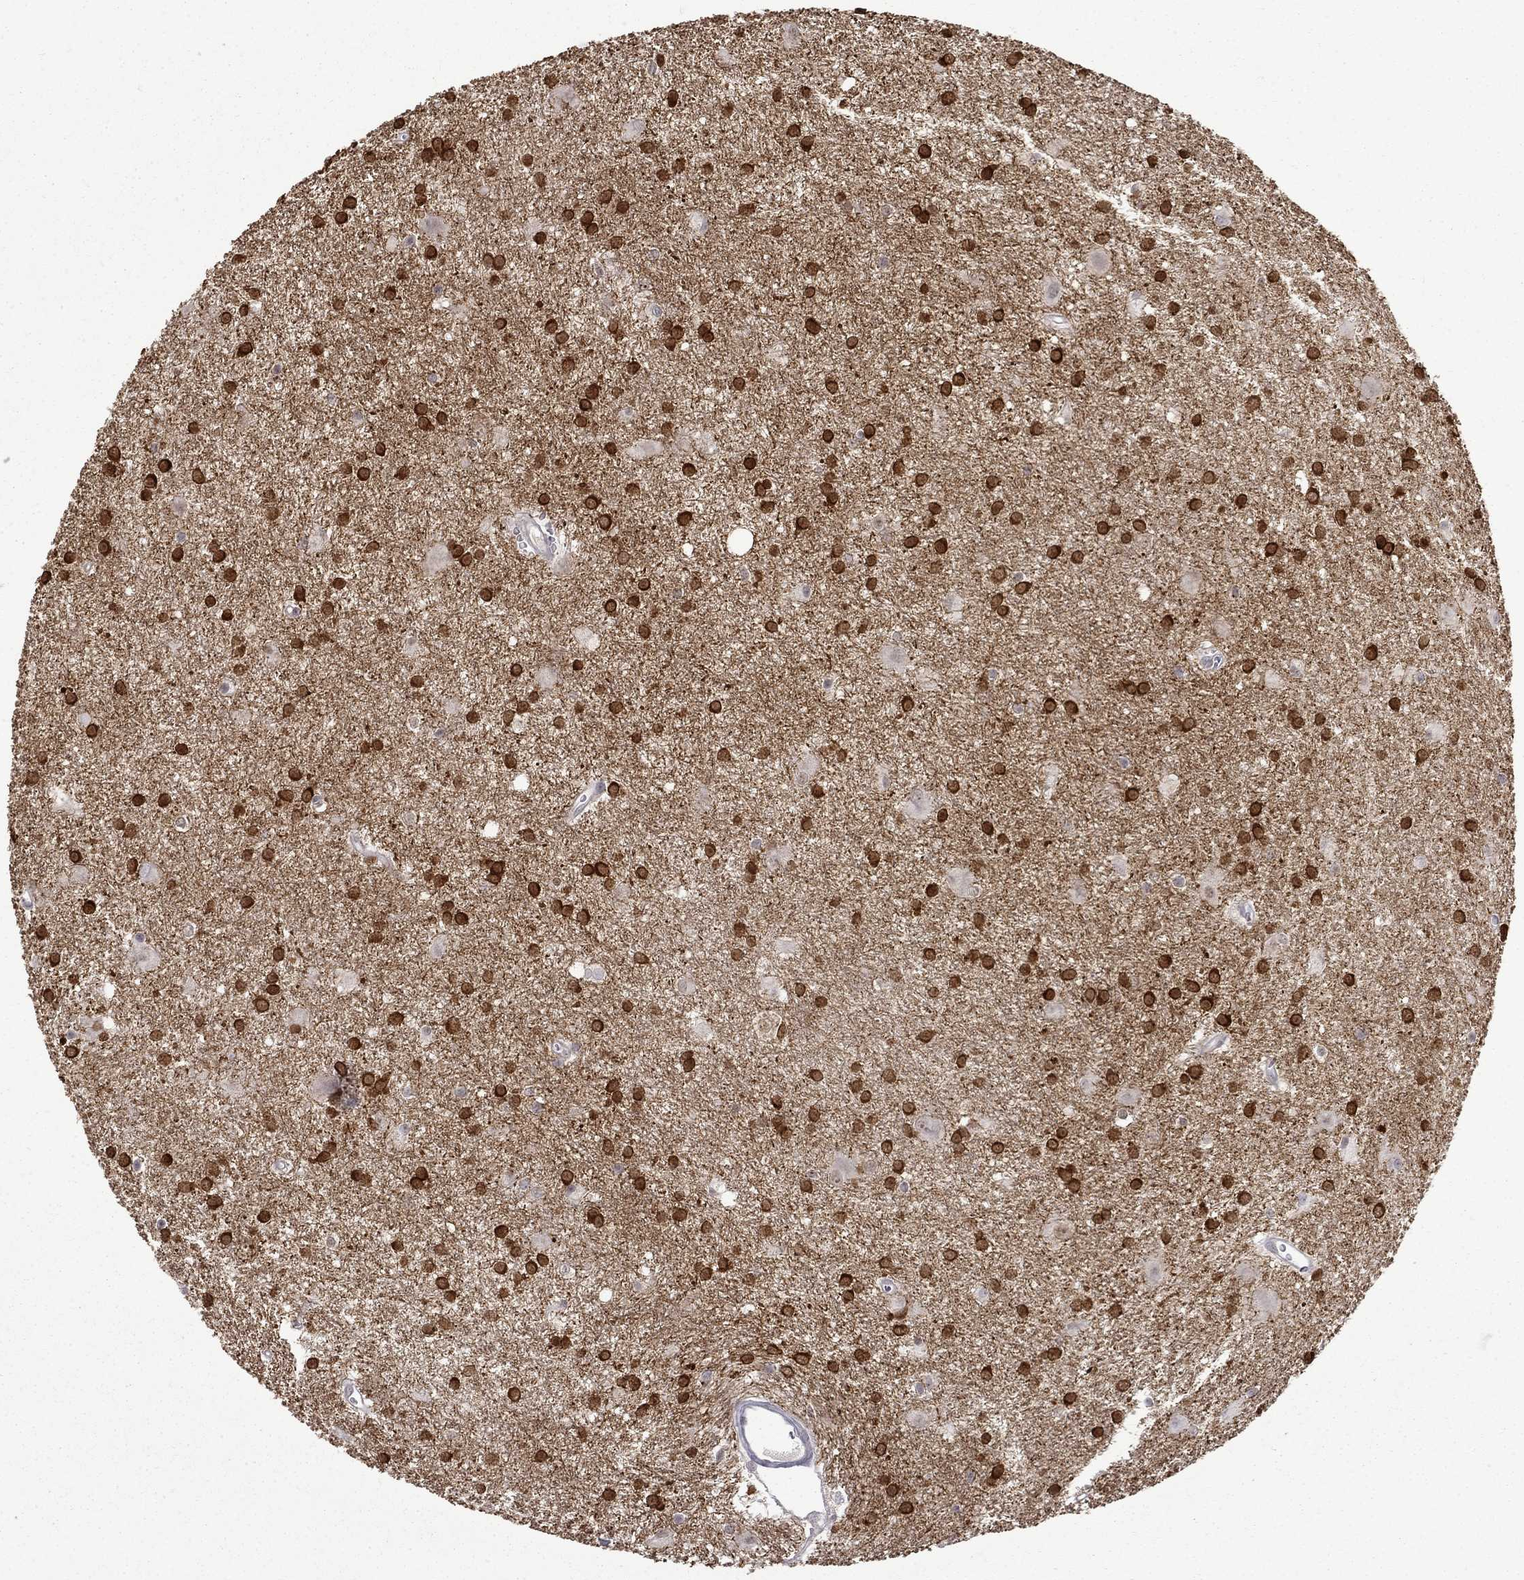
{"staining": {"intensity": "strong", "quantity": ">75%", "location": "nuclear"}, "tissue": "glioma", "cell_type": "Tumor cells", "image_type": "cancer", "snomed": [{"axis": "morphology", "description": "Glioma, malignant, Low grade"}, {"axis": "topography", "description": "Brain"}], "caption": "Tumor cells demonstrate high levels of strong nuclear staining in about >75% of cells in glioma. Nuclei are stained in blue.", "gene": "PCBP3", "patient": {"sex": "male", "age": 58}}